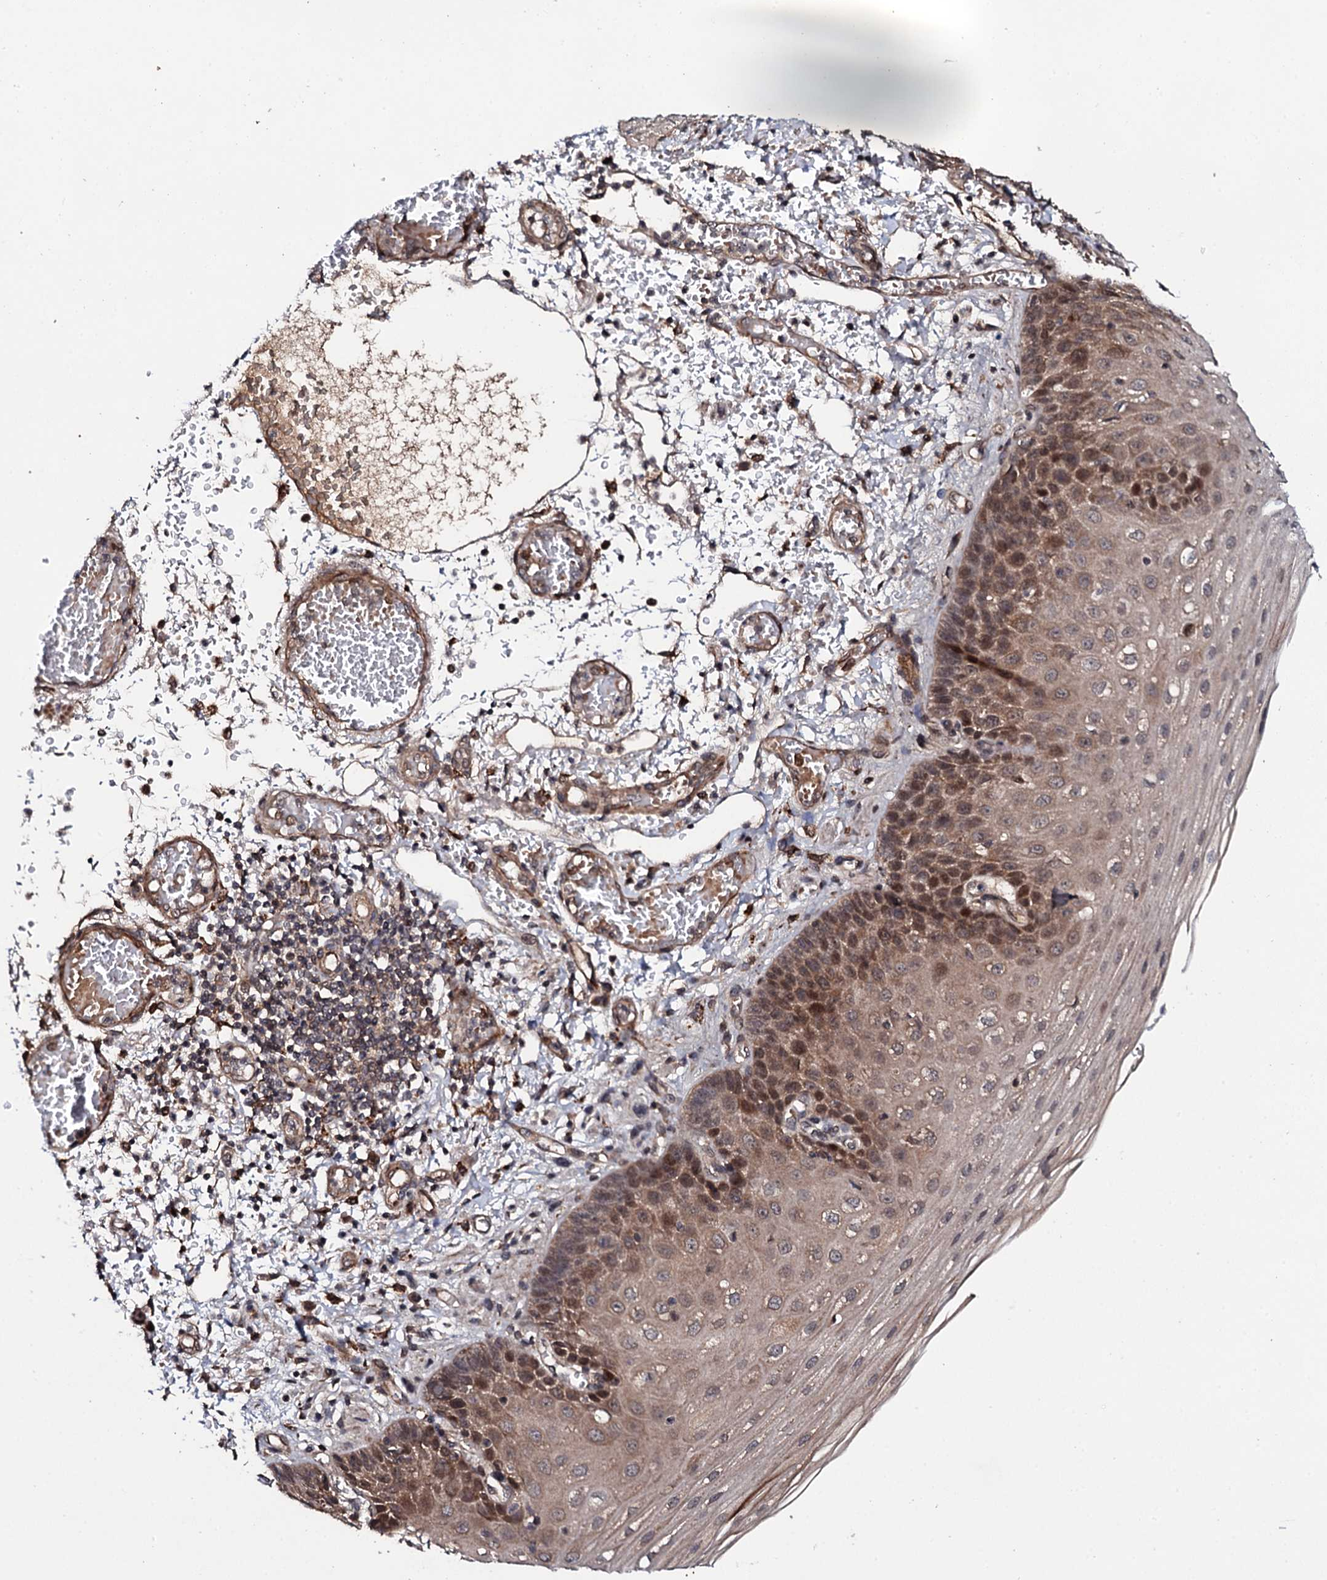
{"staining": {"intensity": "moderate", "quantity": ">75%", "location": "cytoplasmic/membranous,nuclear"}, "tissue": "esophagus", "cell_type": "Squamous epithelial cells", "image_type": "normal", "snomed": [{"axis": "morphology", "description": "Normal tissue, NOS"}, {"axis": "topography", "description": "Esophagus"}], "caption": "A brown stain labels moderate cytoplasmic/membranous,nuclear positivity of a protein in squamous epithelial cells of unremarkable human esophagus. Using DAB (3,3'-diaminobenzidine) (brown) and hematoxylin (blue) stains, captured at high magnification using brightfield microscopy.", "gene": "FAM111A", "patient": {"sex": "male", "age": 81}}